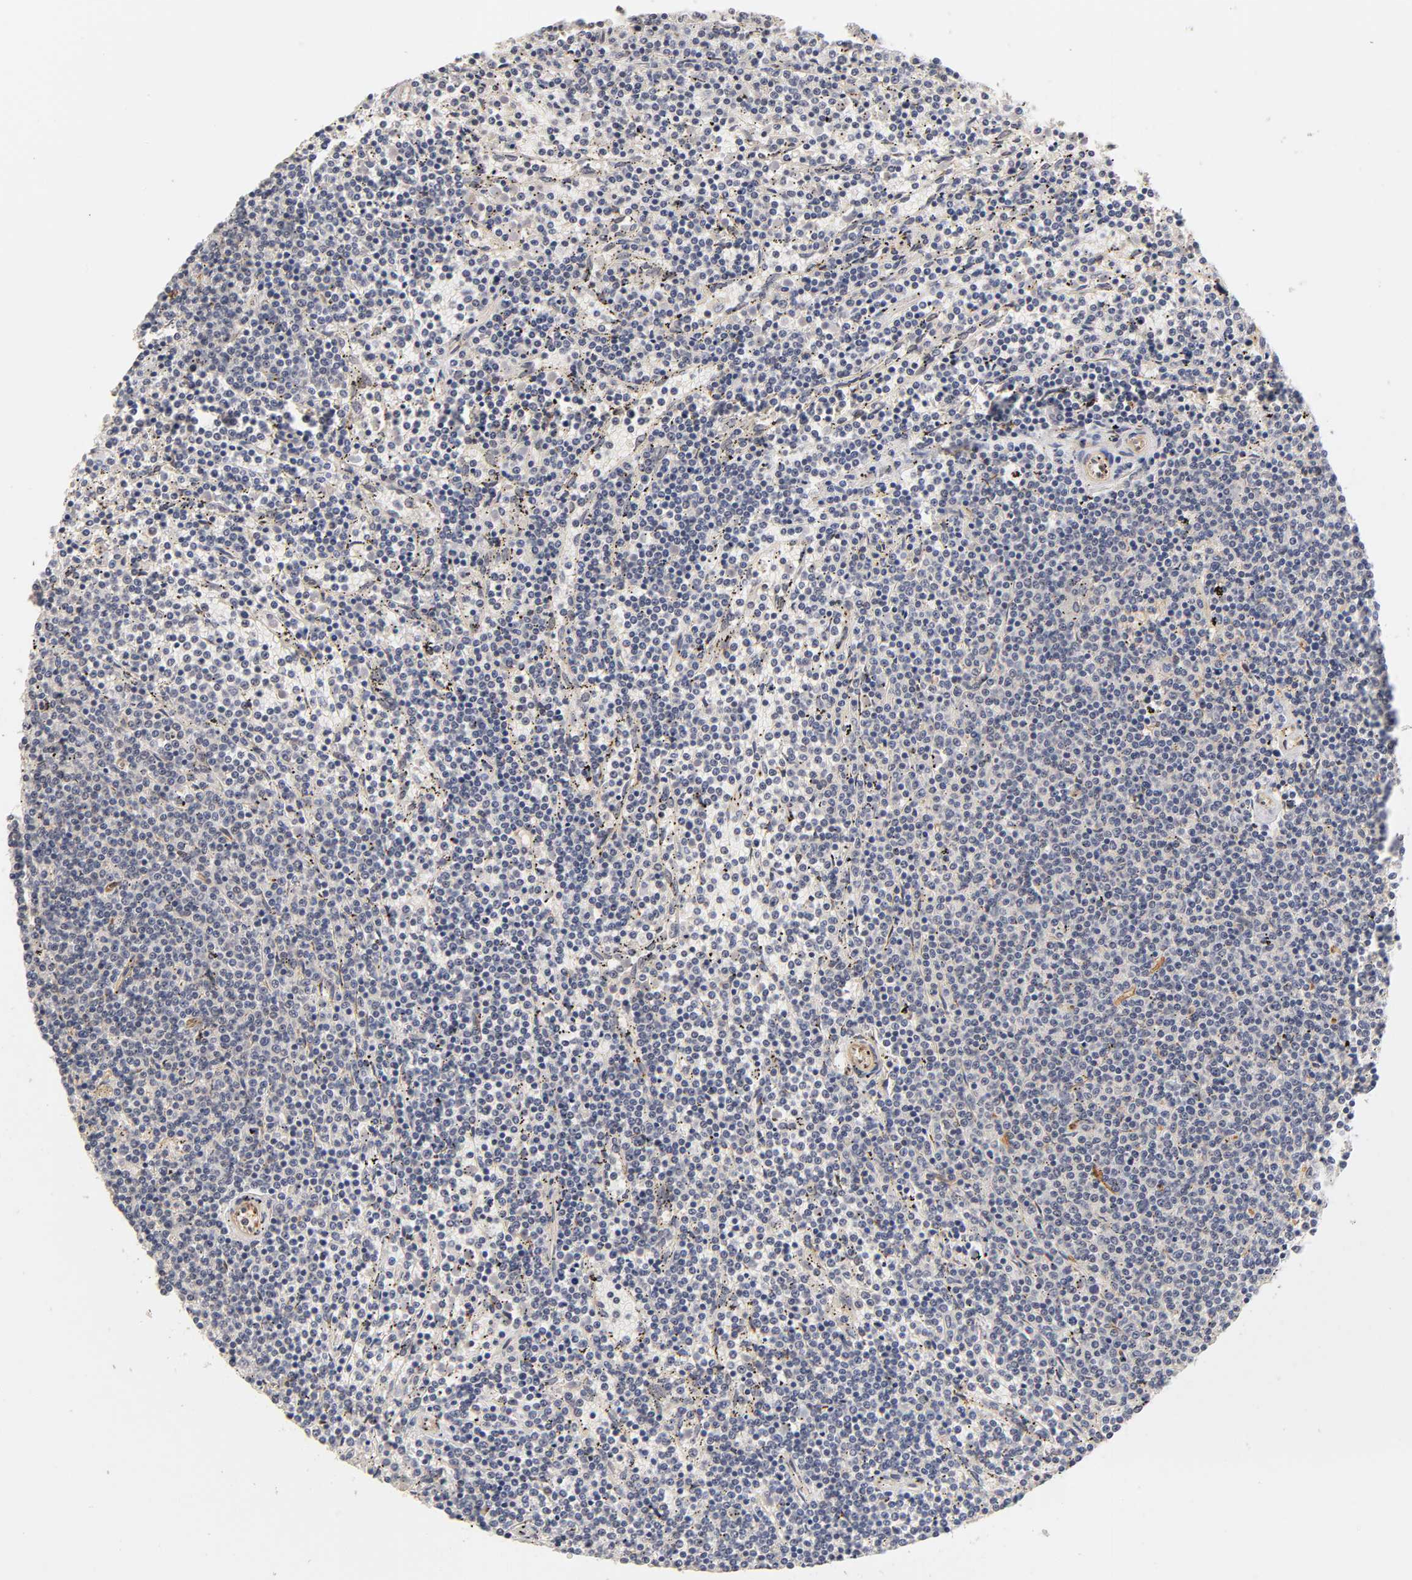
{"staining": {"intensity": "negative", "quantity": "none", "location": "none"}, "tissue": "lymphoma", "cell_type": "Tumor cells", "image_type": "cancer", "snomed": [{"axis": "morphology", "description": "Malignant lymphoma, non-Hodgkin's type, Low grade"}, {"axis": "topography", "description": "Spleen"}], "caption": "Lymphoma was stained to show a protein in brown. There is no significant positivity in tumor cells. The staining is performed using DAB brown chromogen with nuclei counter-stained in using hematoxylin.", "gene": "LAMB1", "patient": {"sex": "female", "age": 50}}